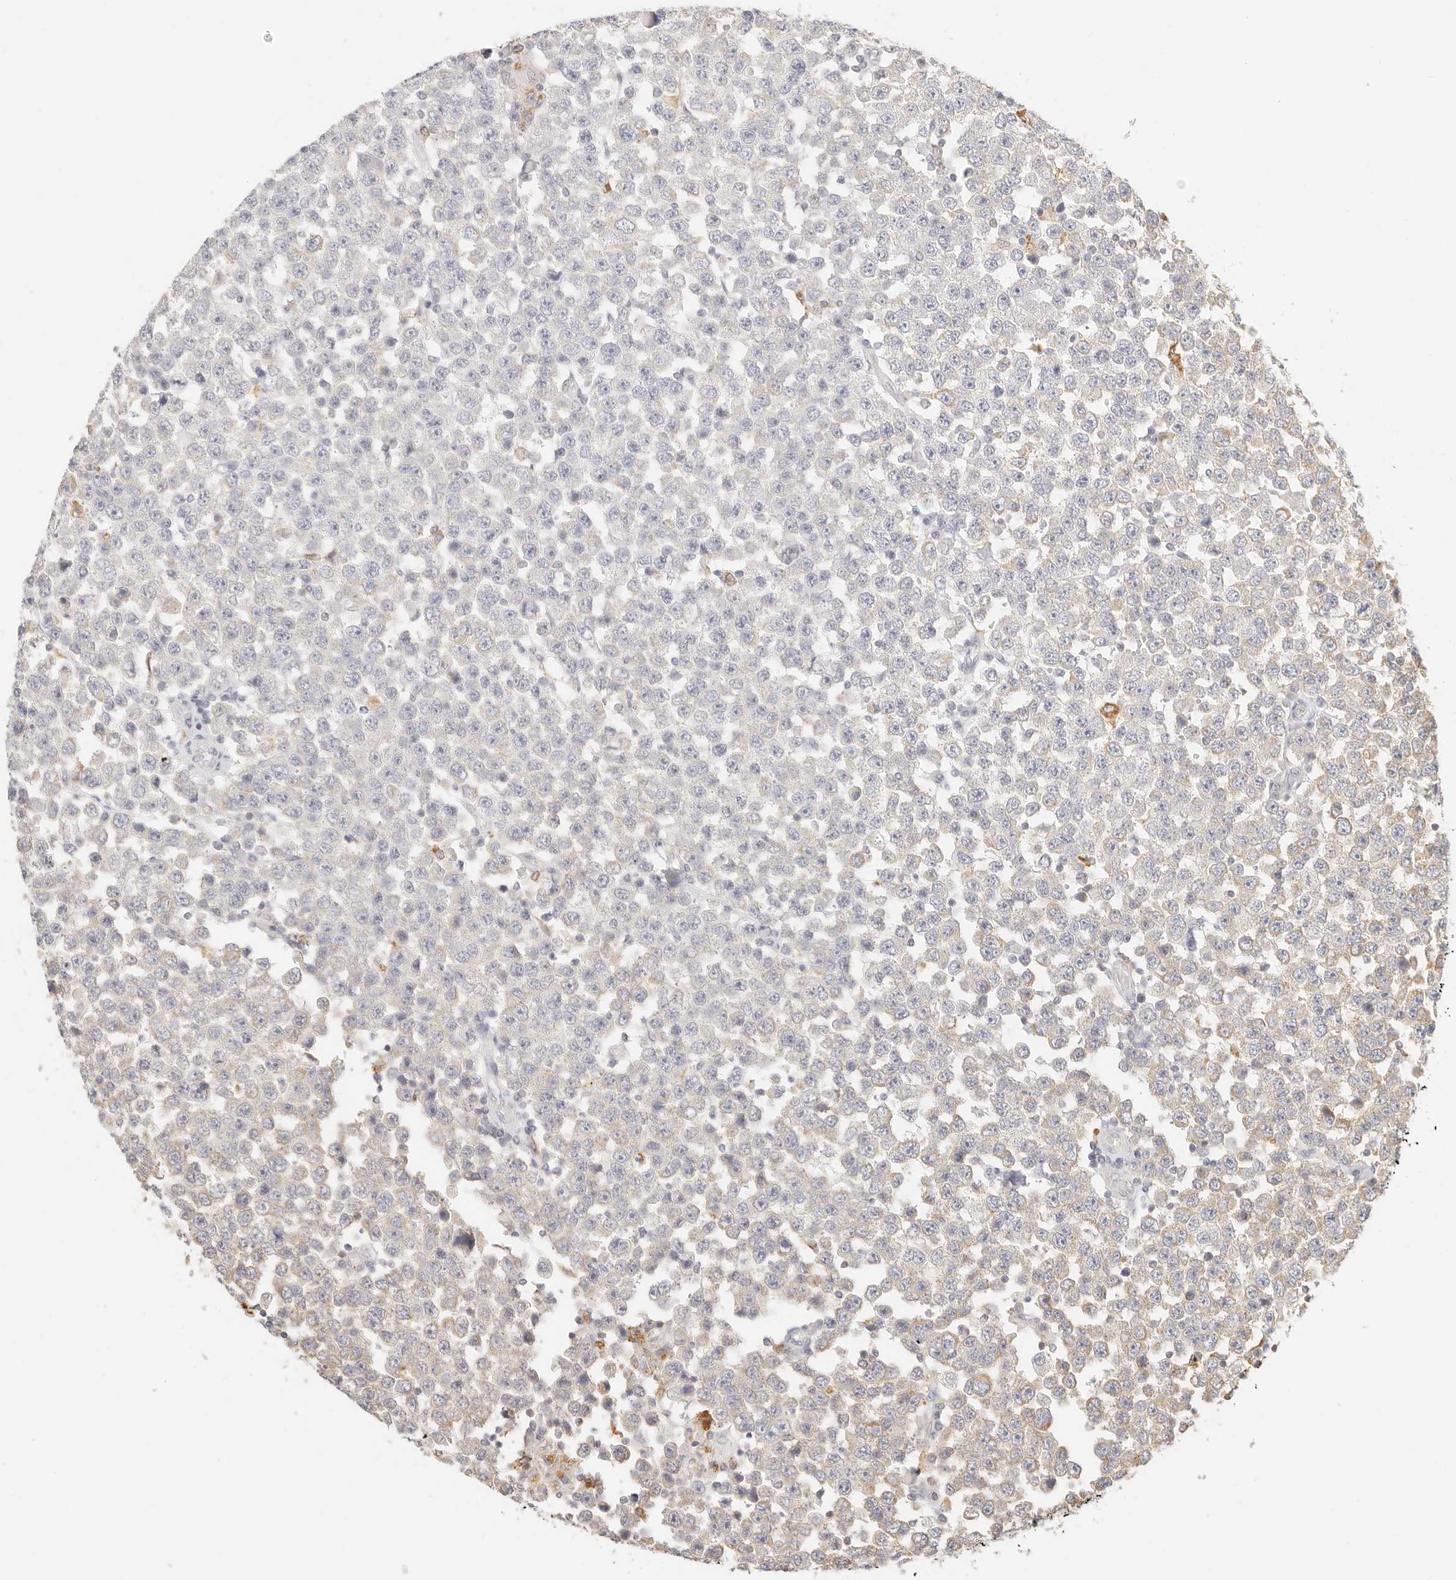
{"staining": {"intensity": "weak", "quantity": "<25%", "location": "cytoplasmic/membranous"}, "tissue": "testis cancer", "cell_type": "Tumor cells", "image_type": "cancer", "snomed": [{"axis": "morphology", "description": "Seminoma, NOS"}, {"axis": "topography", "description": "Testis"}], "caption": "This is a histopathology image of immunohistochemistry staining of testis seminoma, which shows no staining in tumor cells.", "gene": "CNMD", "patient": {"sex": "male", "age": 28}}